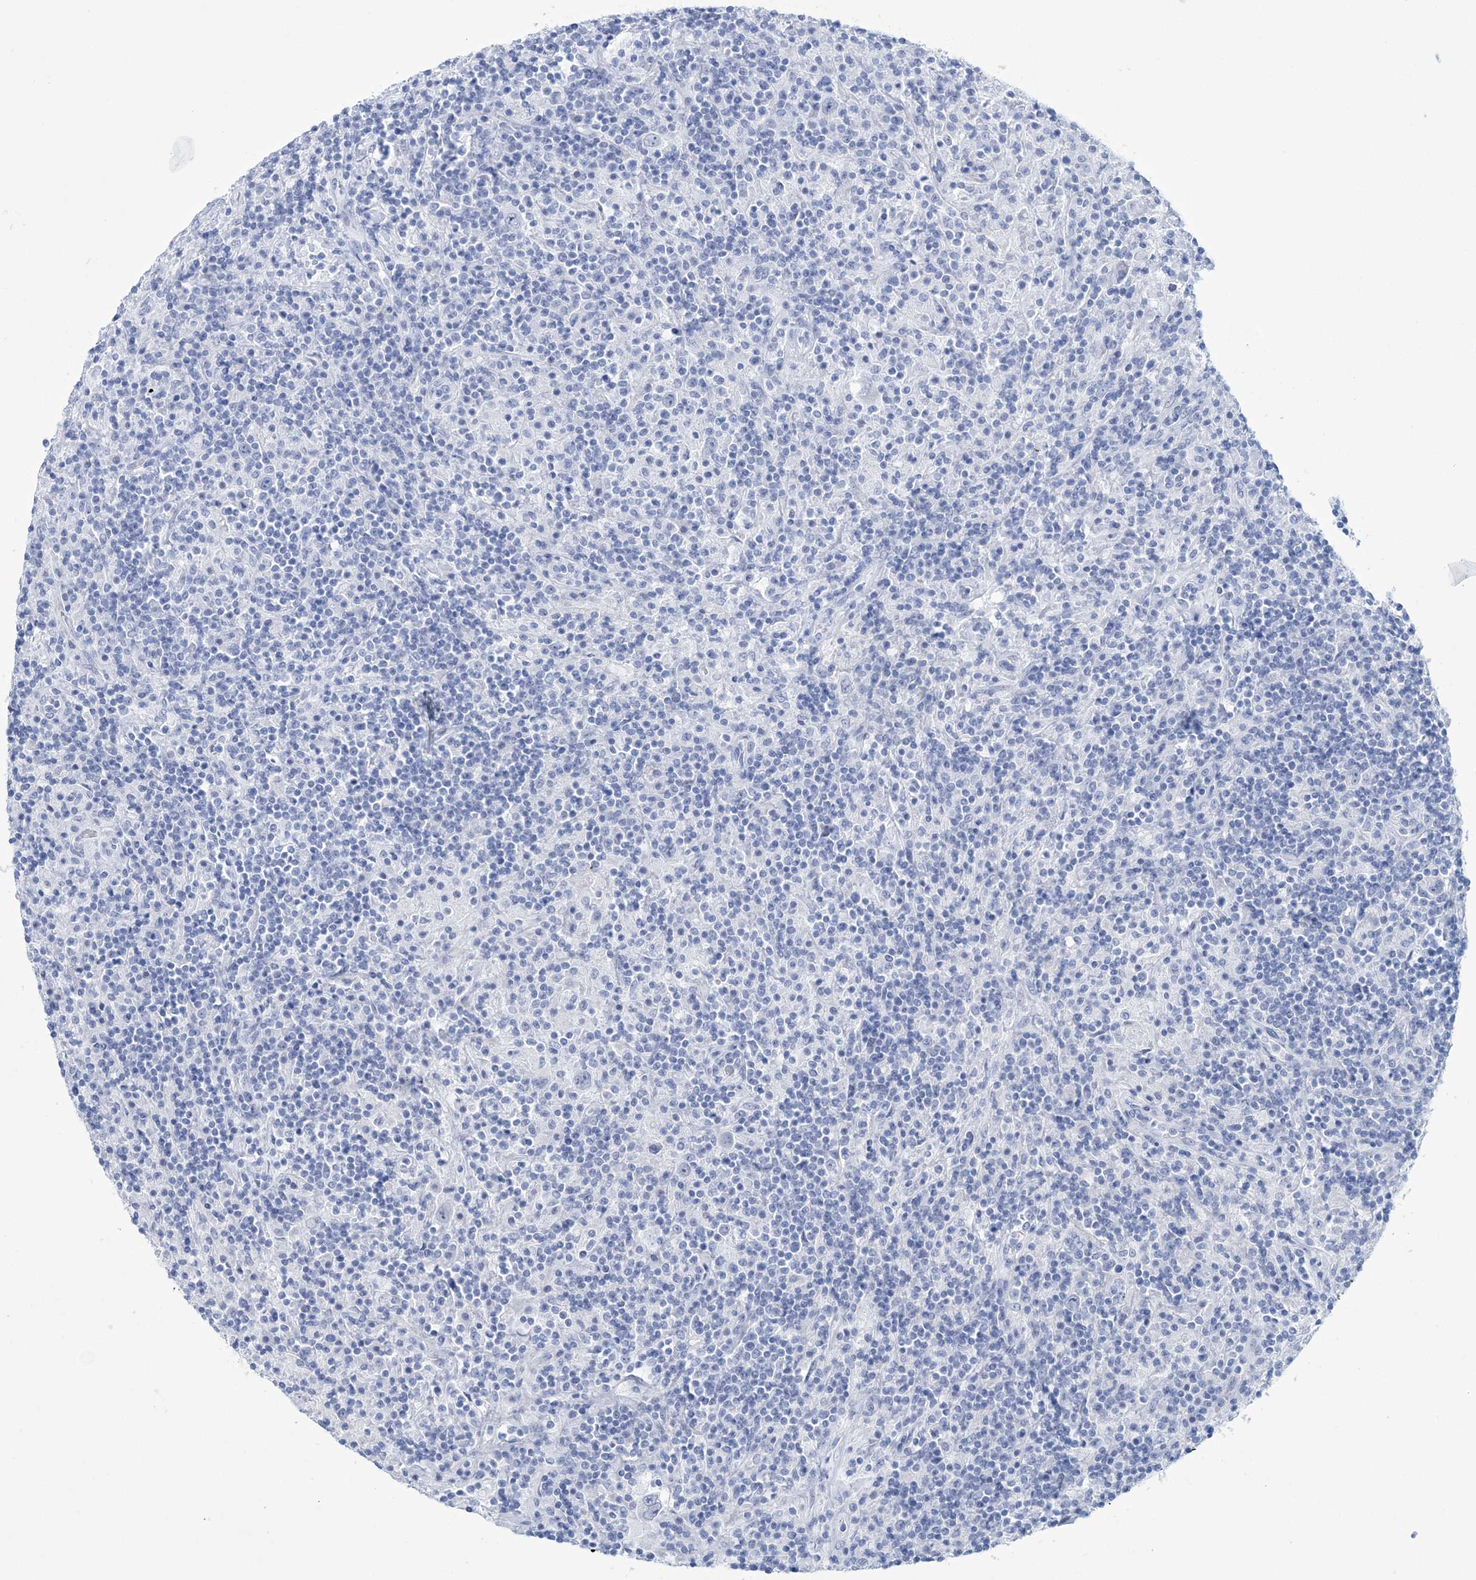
{"staining": {"intensity": "negative", "quantity": "none", "location": "none"}, "tissue": "lymphoma", "cell_type": "Tumor cells", "image_type": "cancer", "snomed": [{"axis": "morphology", "description": "Hodgkin's disease, NOS"}, {"axis": "topography", "description": "Lymph node"}], "caption": "DAB (3,3'-diaminobenzidine) immunohistochemical staining of human lymphoma displays no significant positivity in tumor cells. Brightfield microscopy of immunohistochemistry stained with DAB (brown) and hematoxylin (blue), captured at high magnification.", "gene": "DPCD", "patient": {"sex": "male", "age": 70}}